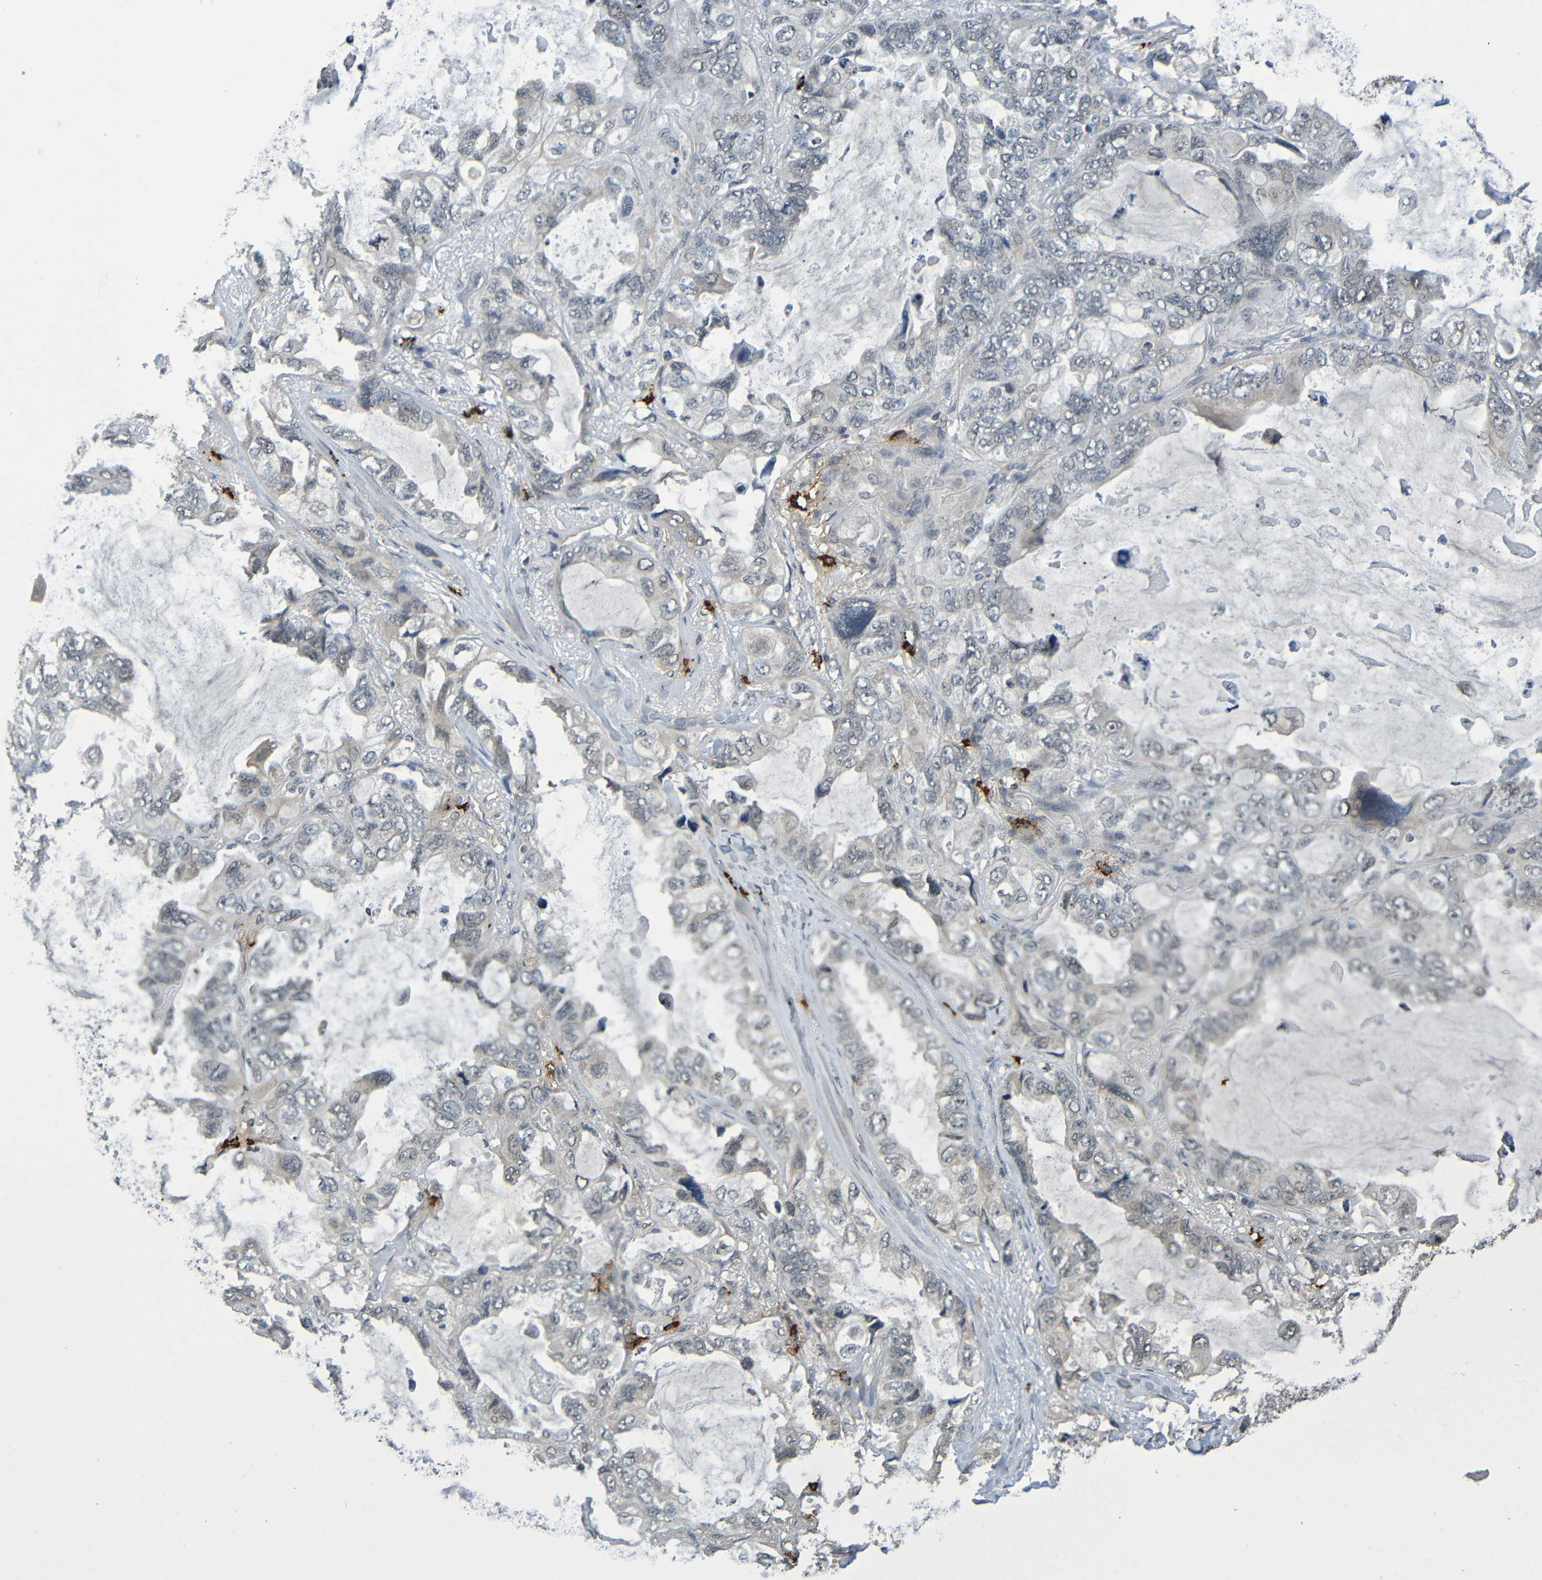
{"staining": {"intensity": "negative", "quantity": "none", "location": "none"}, "tissue": "lung cancer", "cell_type": "Tumor cells", "image_type": "cancer", "snomed": [{"axis": "morphology", "description": "Squamous cell carcinoma, NOS"}, {"axis": "topography", "description": "Lung"}], "caption": "Lung squamous cell carcinoma stained for a protein using IHC displays no staining tumor cells.", "gene": "C3AR1", "patient": {"sex": "female", "age": 73}}